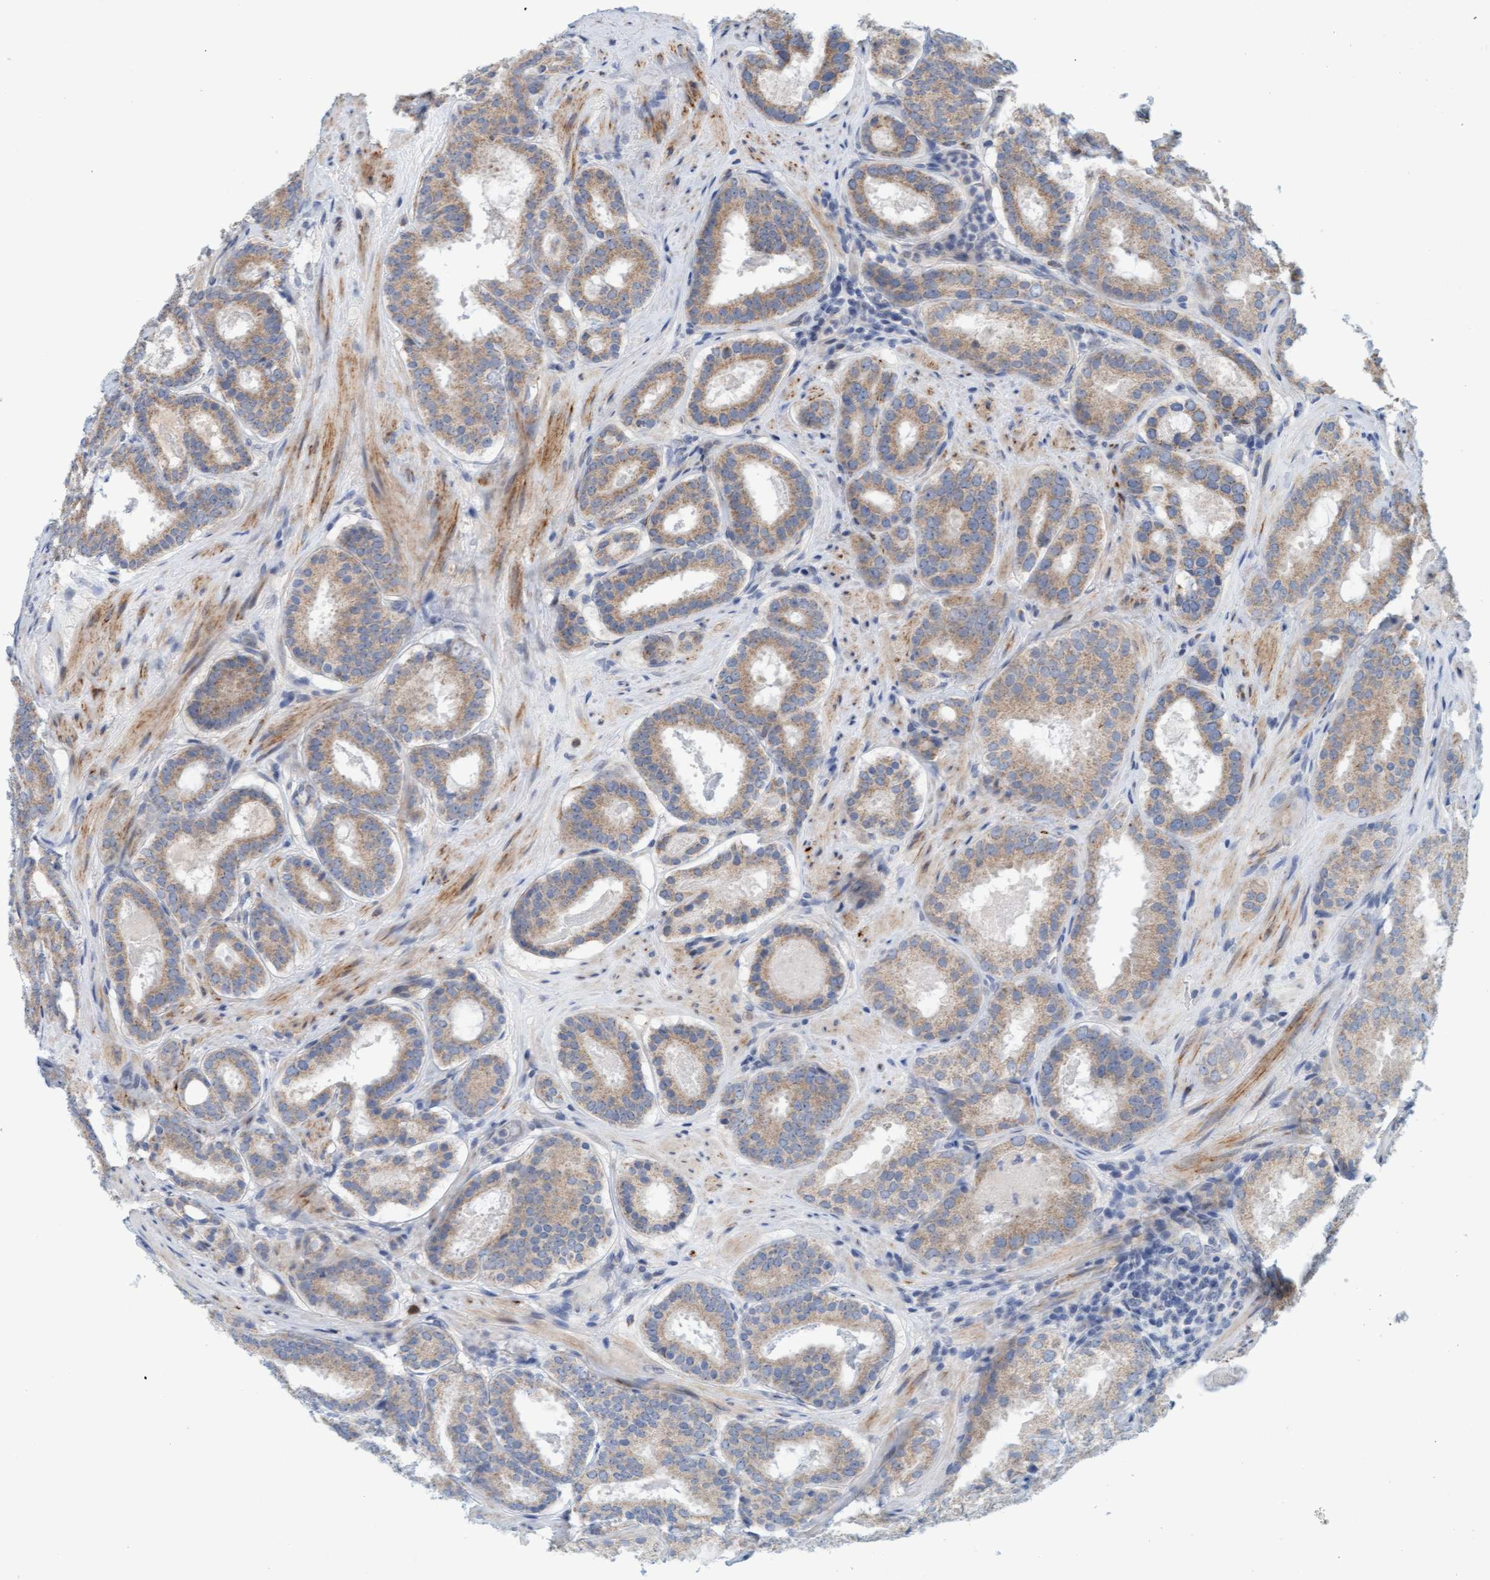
{"staining": {"intensity": "weak", "quantity": ">75%", "location": "cytoplasmic/membranous"}, "tissue": "prostate cancer", "cell_type": "Tumor cells", "image_type": "cancer", "snomed": [{"axis": "morphology", "description": "Adenocarcinoma, Low grade"}, {"axis": "topography", "description": "Prostate"}], "caption": "Brown immunohistochemical staining in low-grade adenocarcinoma (prostate) shows weak cytoplasmic/membranous positivity in about >75% of tumor cells. (DAB = brown stain, brightfield microscopy at high magnification).", "gene": "ZC3H3", "patient": {"sex": "male", "age": 69}}